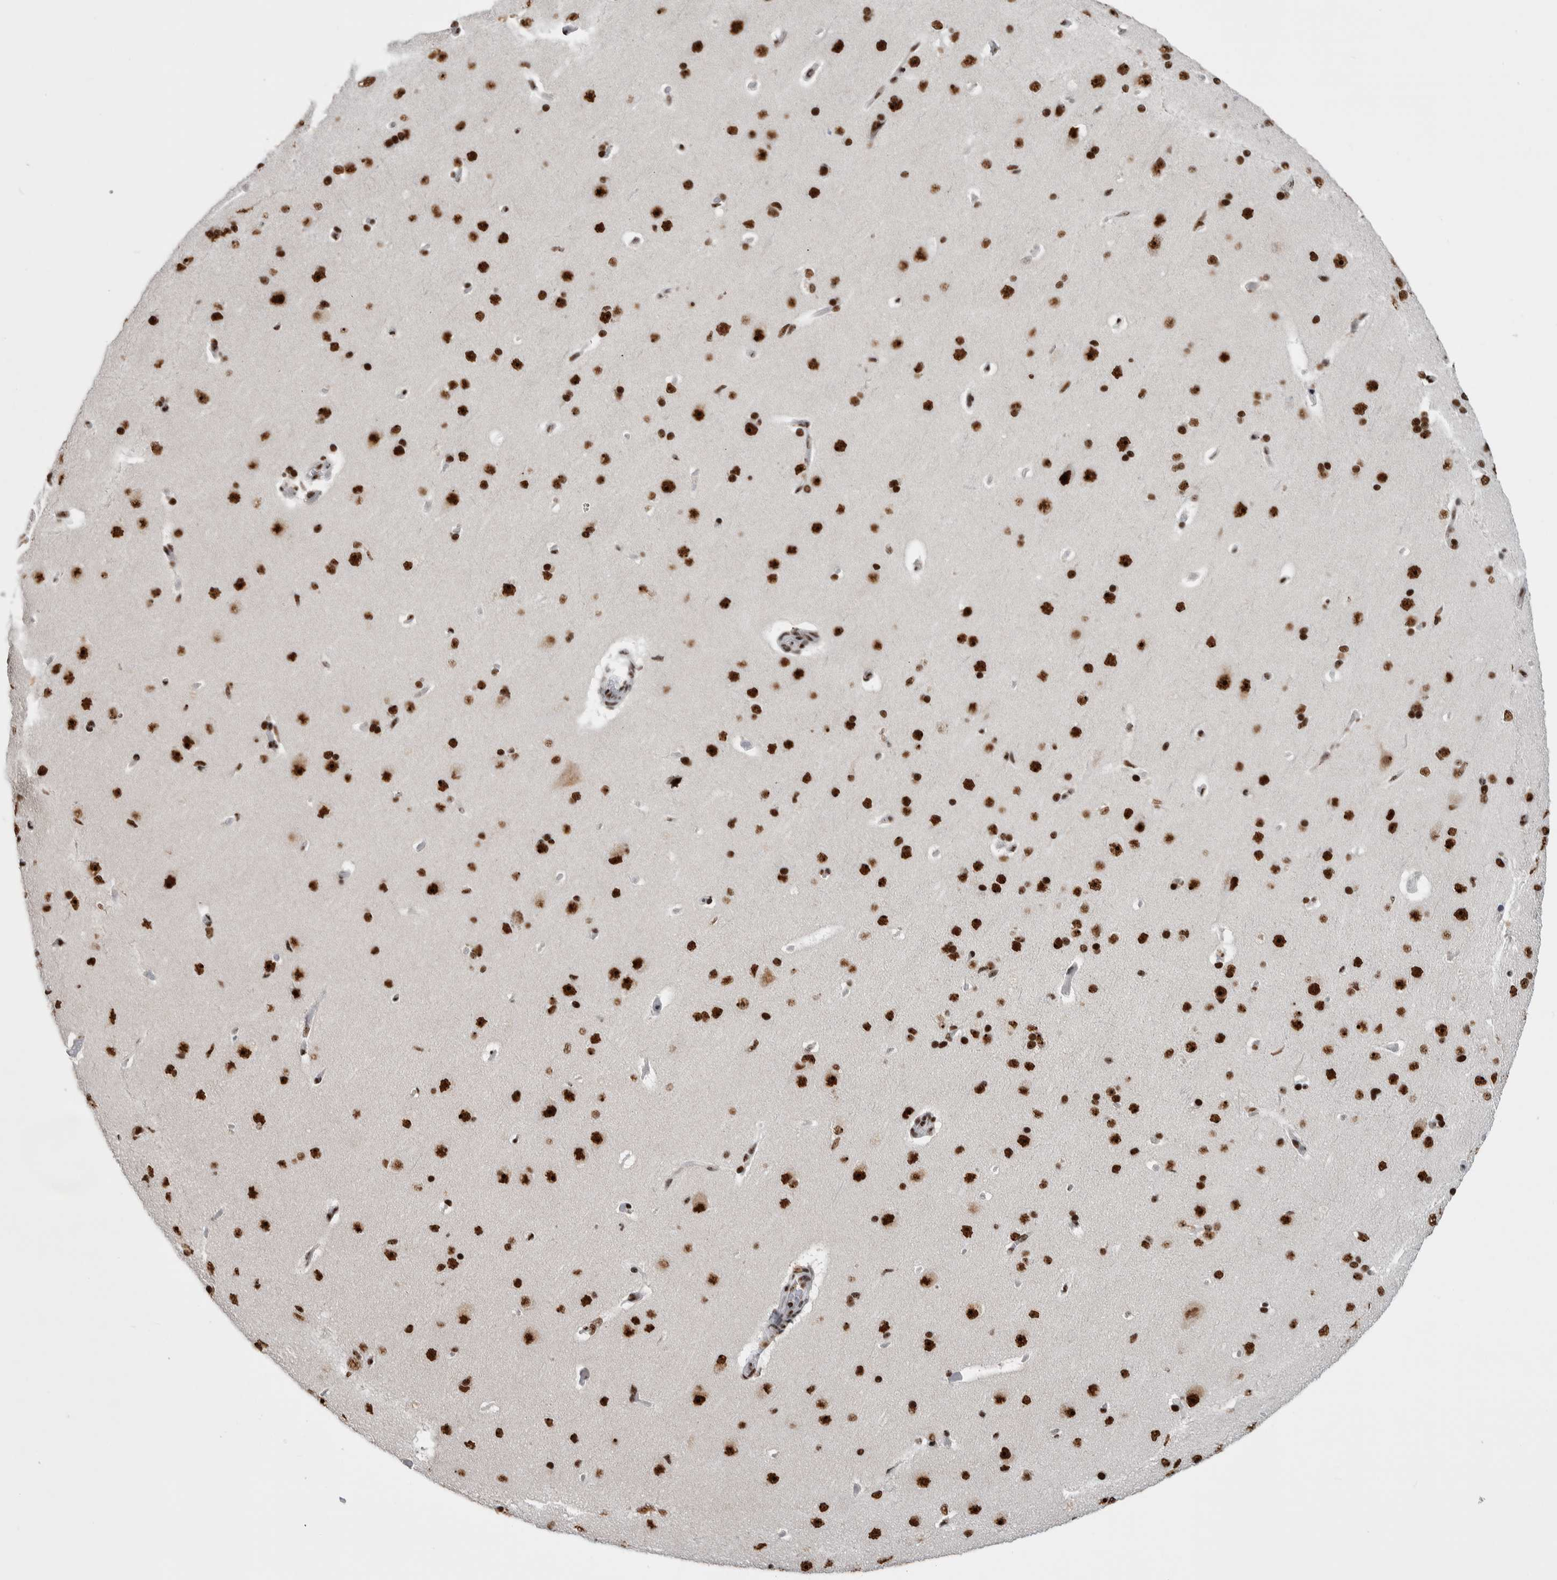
{"staining": {"intensity": "moderate", "quantity": ">75%", "location": "nuclear"}, "tissue": "cerebral cortex", "cell_type": "Endothelial cells", "image_type": "normal", "snomed": [{"axis": "morphology", "description": "Normal tissue, NOS"}, {"axis": "topography", "description": "Cerebral cortex"}], "caption": "Endothelial cells demonstrate moderate nuclear positivity in approximately >75% of cells in unremarkable cerebral cortex. The staining was performed using DAB (3,3'-diaminobenzidine), with brown indicating positive protein expression. Nuclei are stained blue with hematoxylin.", "gene": "NCL", "patient": {"sex": "male", "age": 62}}